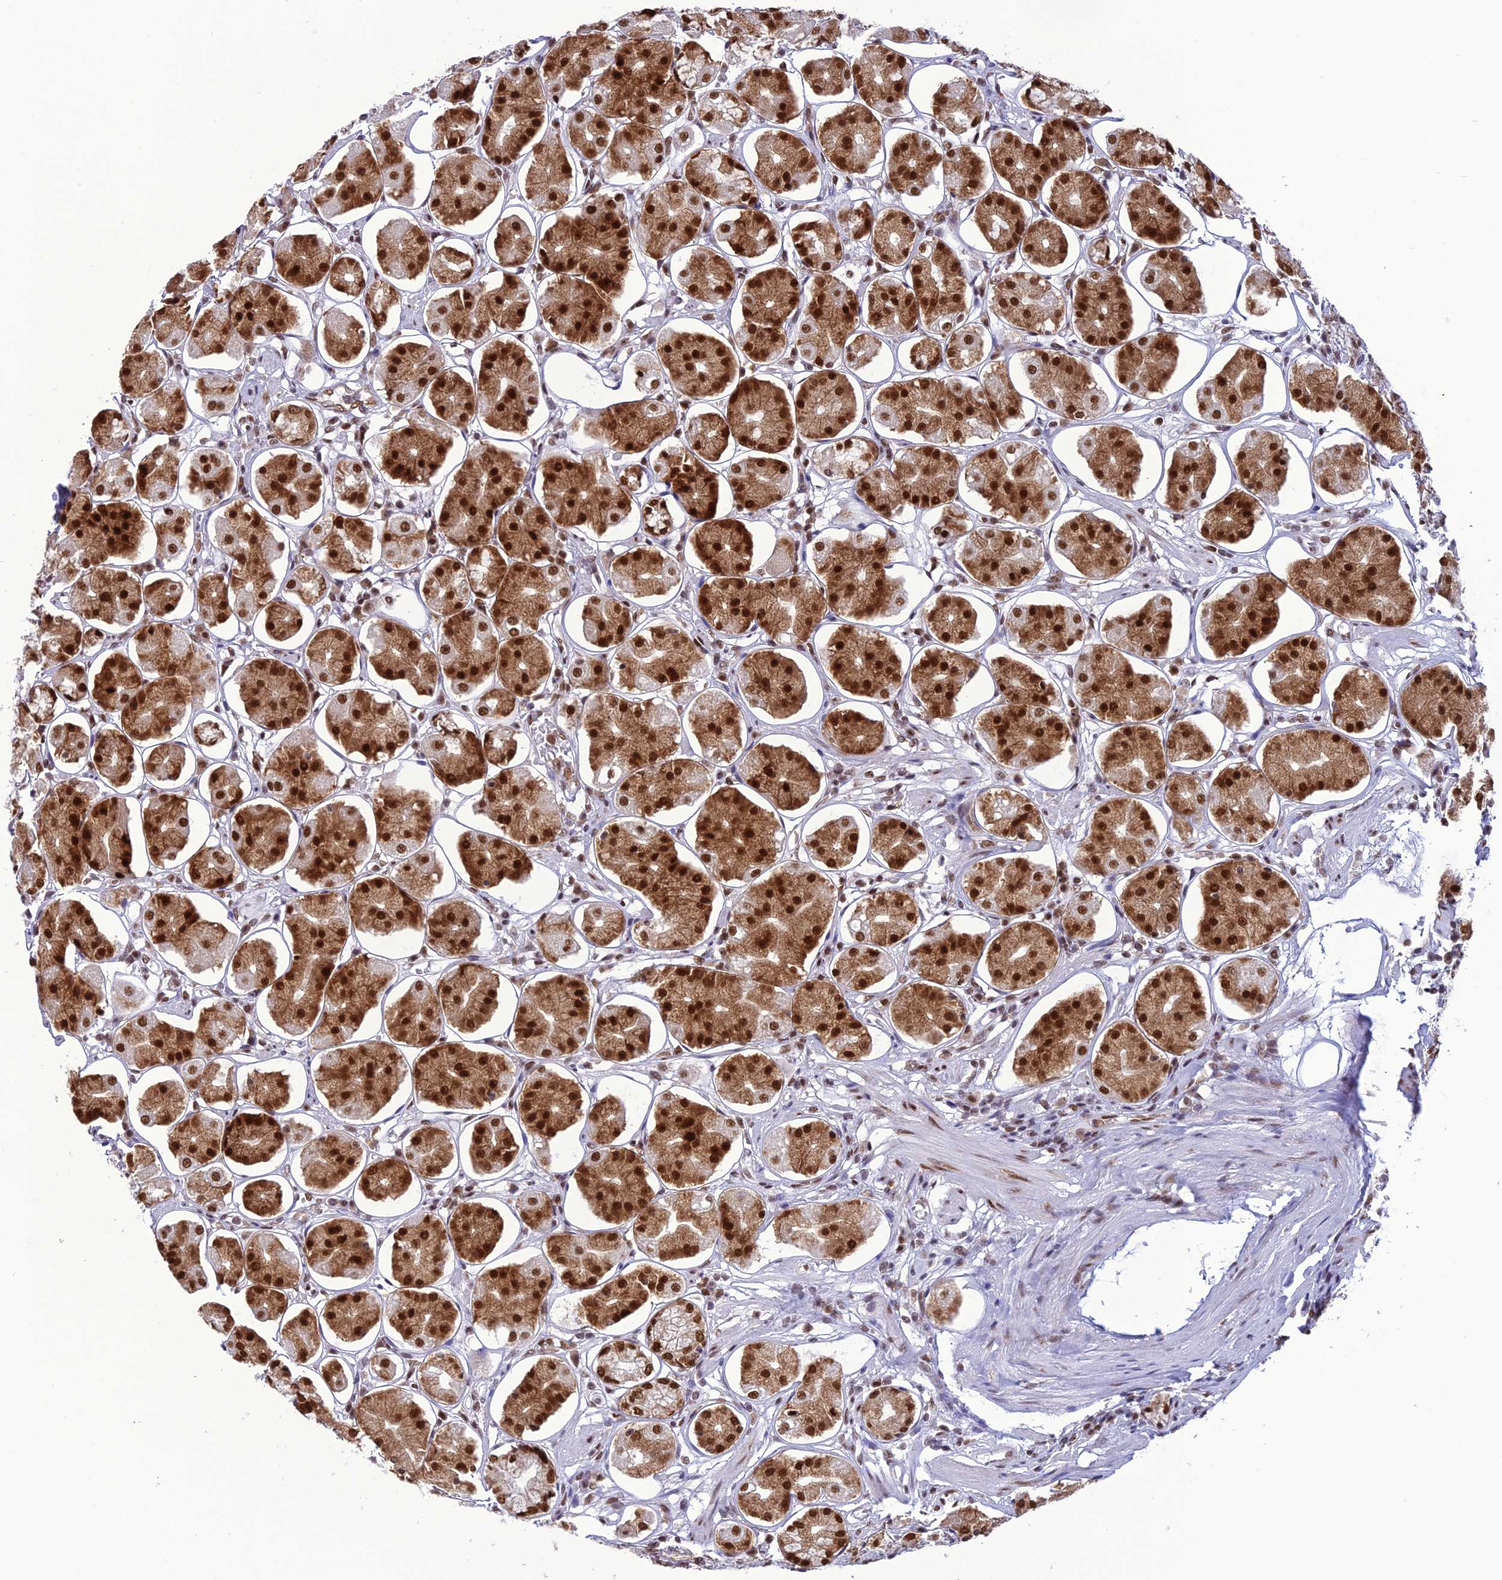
{"staining": {"intensity": "strong", "quantity": ">75%", "location": "cytoplasmic/membranous,nuclear"}, "tissue": "stomach", "cell_type": "Glandular cells", "image_type": "normal", "snomed": [{"axis": "morphology", "description": "Normal tissue, NOS"}, {"axis": "topography", "description": "Stomach, lower"}], "caption": "The histopathology image displays a brown stain indicating the presence of a protein in the cytoplasmic/membranous,nuclear of glandular cells in stomach. Using DAB (3,3'-diaminobenzidine) (brown) and hematoxylin (blue) stains, captured at high magnification using brightfield microscopy.", "gene": "DDX1", "patient": {"sex": "female", "age": 56}}